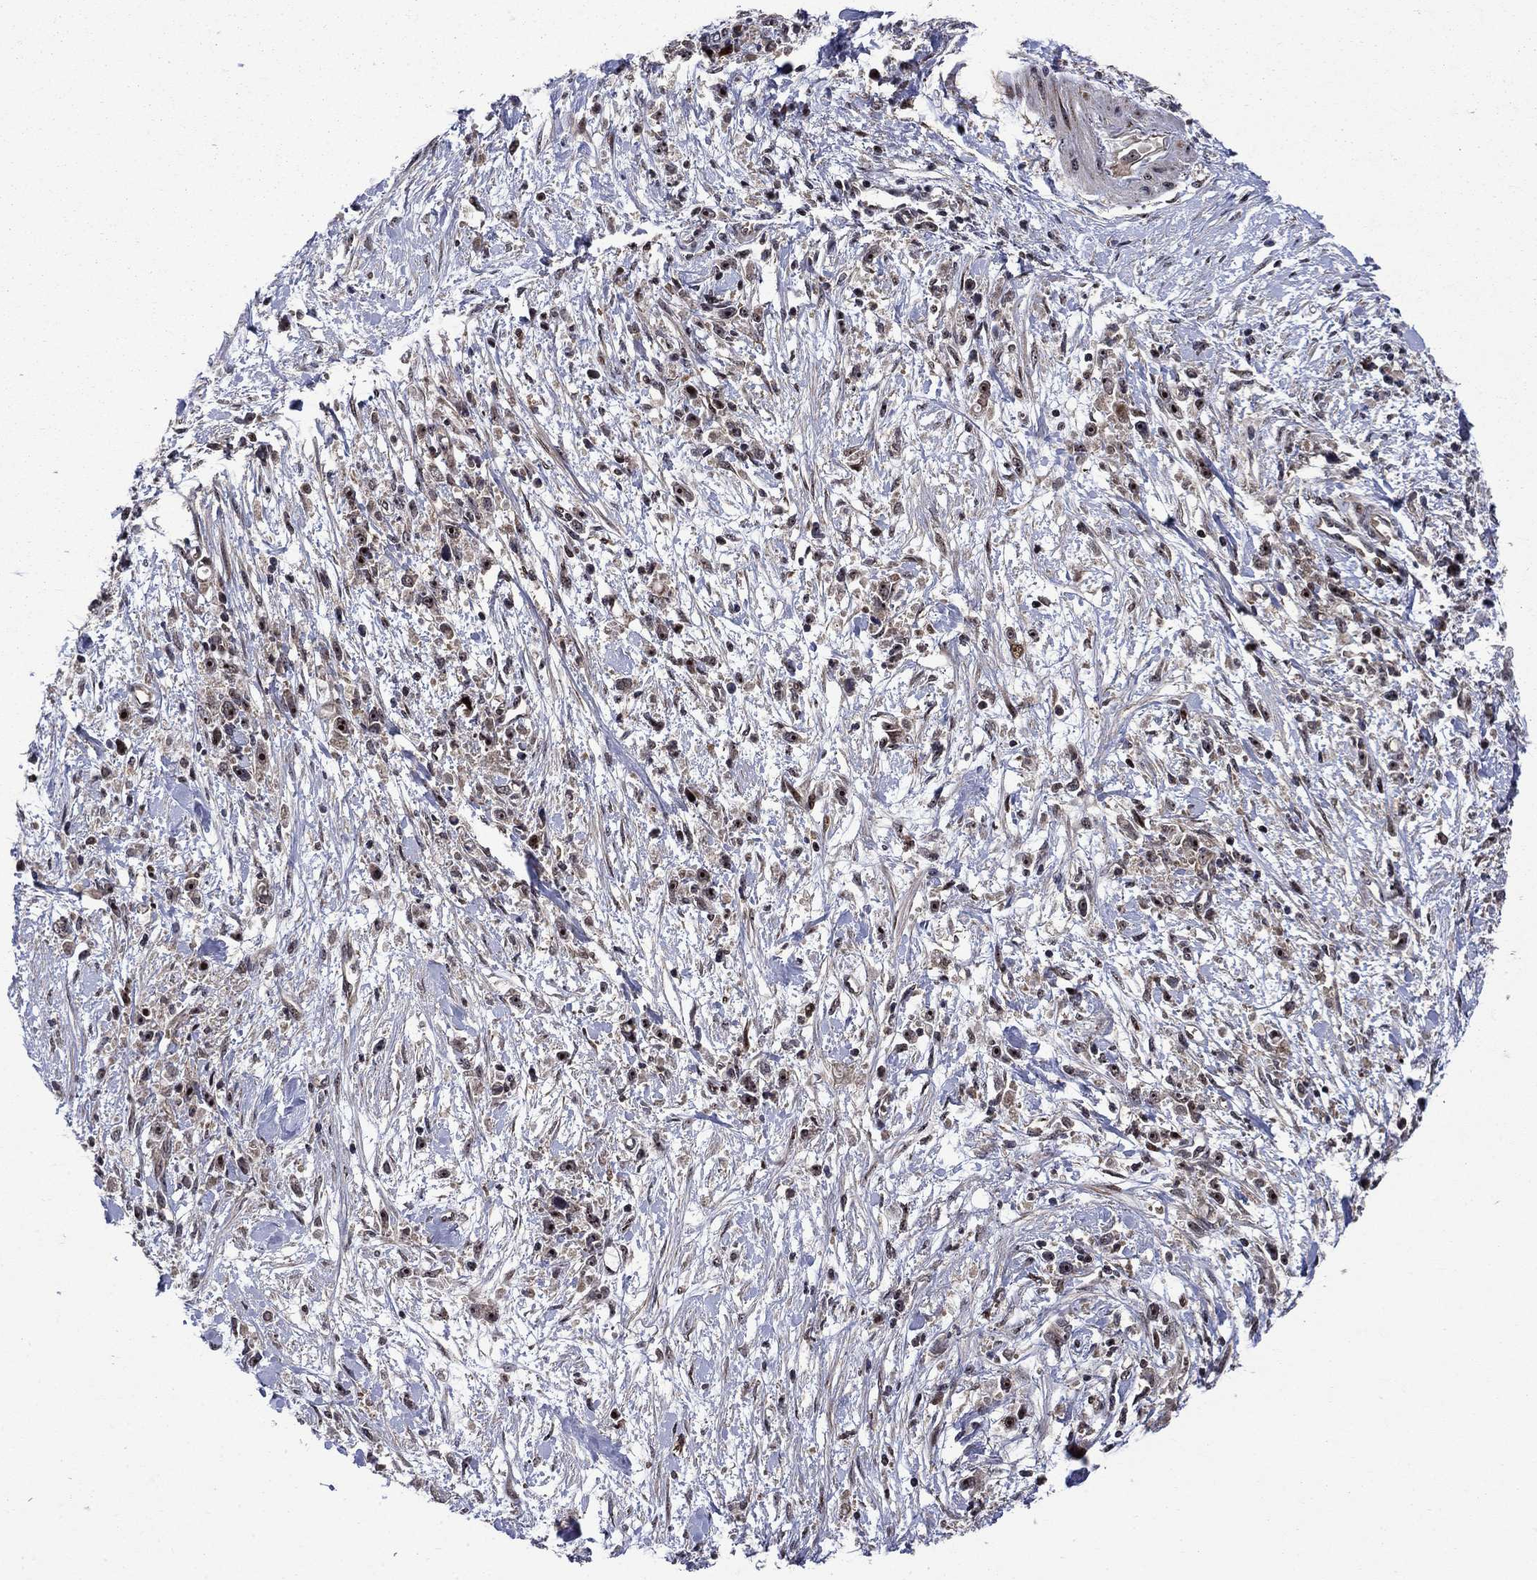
{"staining": {"intensity": "moderate", "quantity": "<25%", "location": "nuclear"}, "tissue": "stomach cancer", "cell_type": "Tumor cells", "image_type": "cancer", "snomed": [{"axis": "morphology", "description": "Adenocarcinoma, NOS"}, {"axis": "topography", "description": "Stomach"}], "caption": "A brown stain highlights moderate nuclear staining of a protein in stomach adenocarcinoma tumor cells.", "gene": "AGTPBP1", "patient": {"sex": "female", "age": 59}}